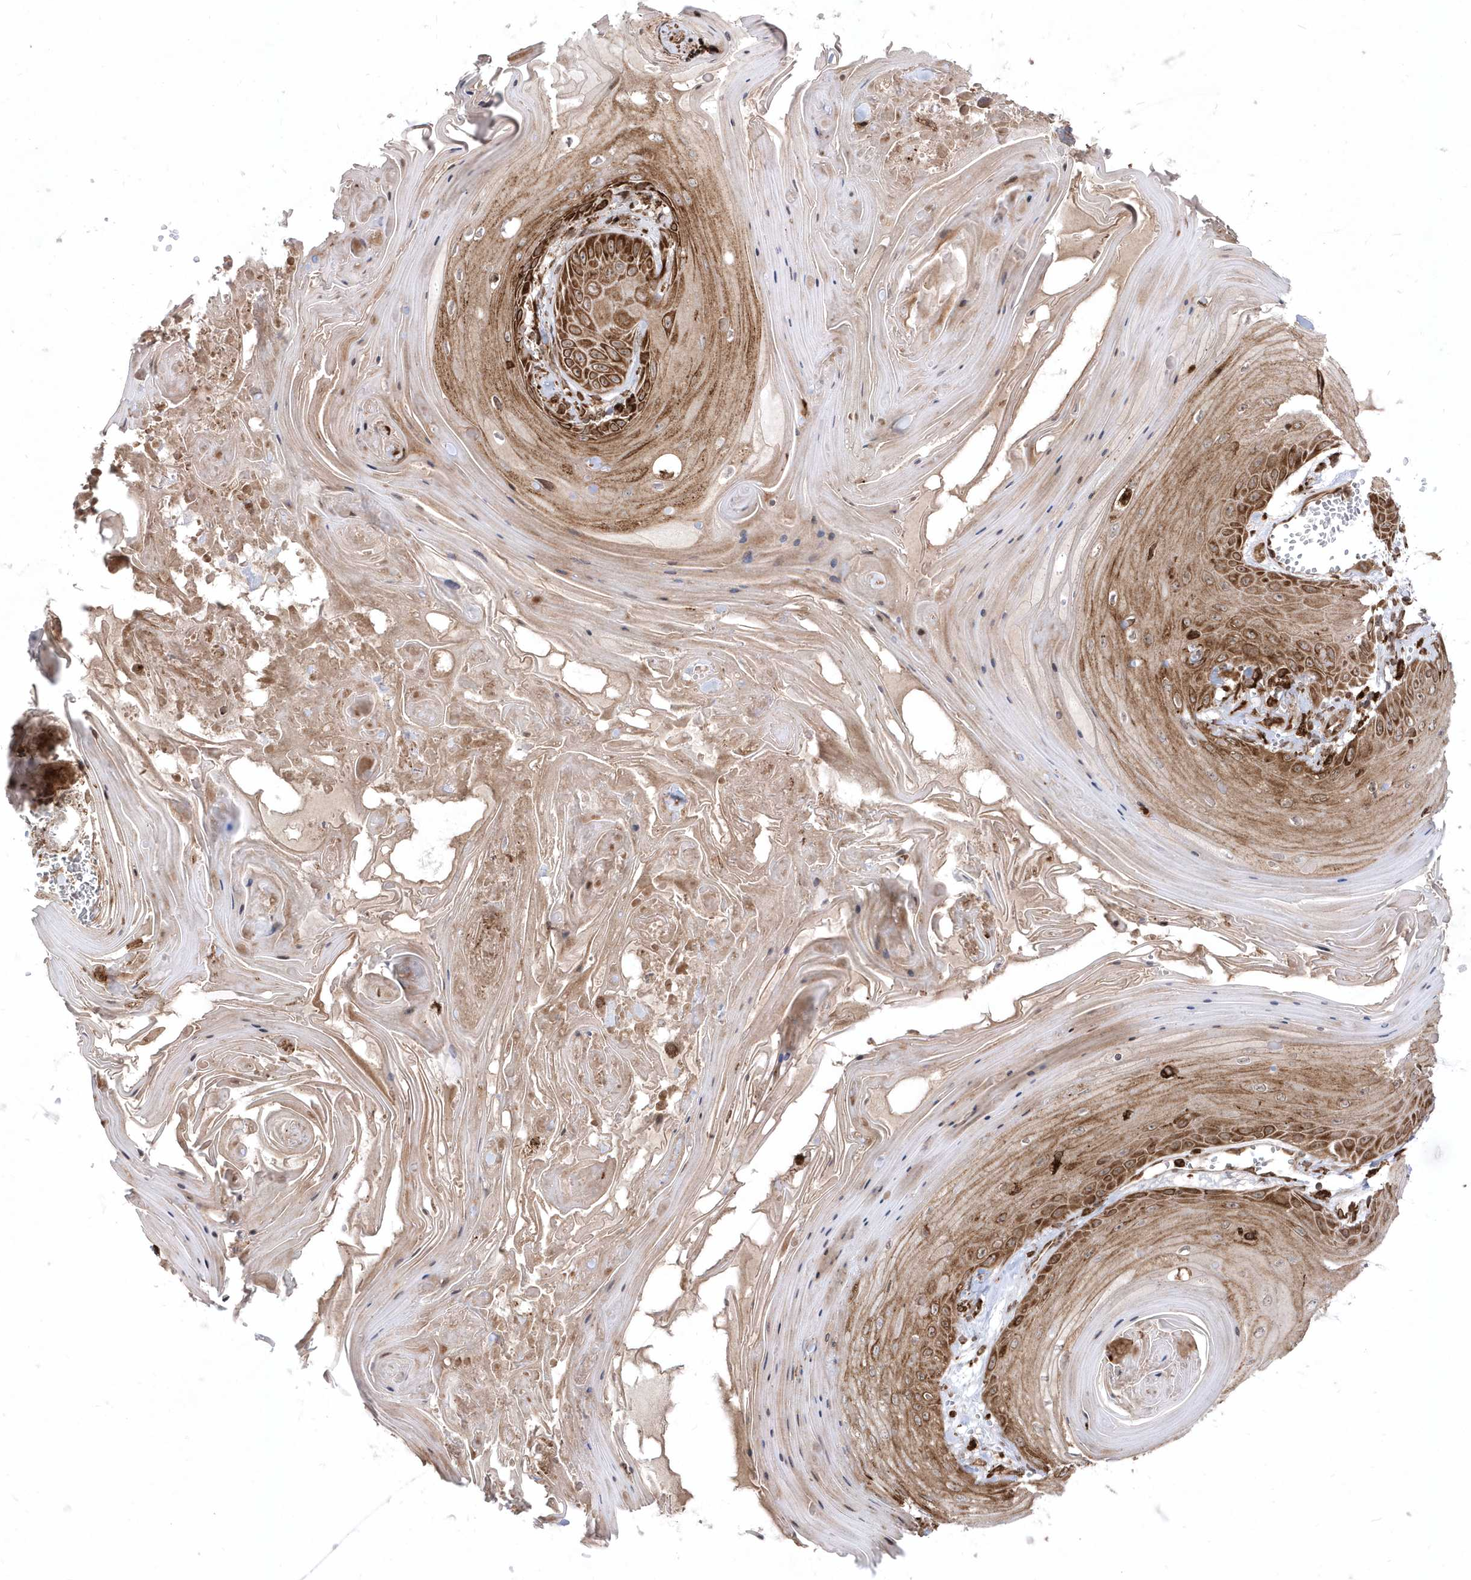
{"staining": {"intensity": "moderate", "quantity": "25%-75%", "location": "cytoplasmic/membranous"}, "tissue": "skin cancer", "cell_type": "Tumor cells", "image_type": "cancer", "snomed": [{"axis": "morphology", "description": "Squamous cell carcinoma, NOS"}, {"axis": "topography", "description": "Skin"}], "caption": "An image of skin cancer stained for a protein exhibits moderate cytoplasmic/membranous brown staining in tumor cells.", "gene": "EPC2", "patient": {"sex": "male", "age": 74}}